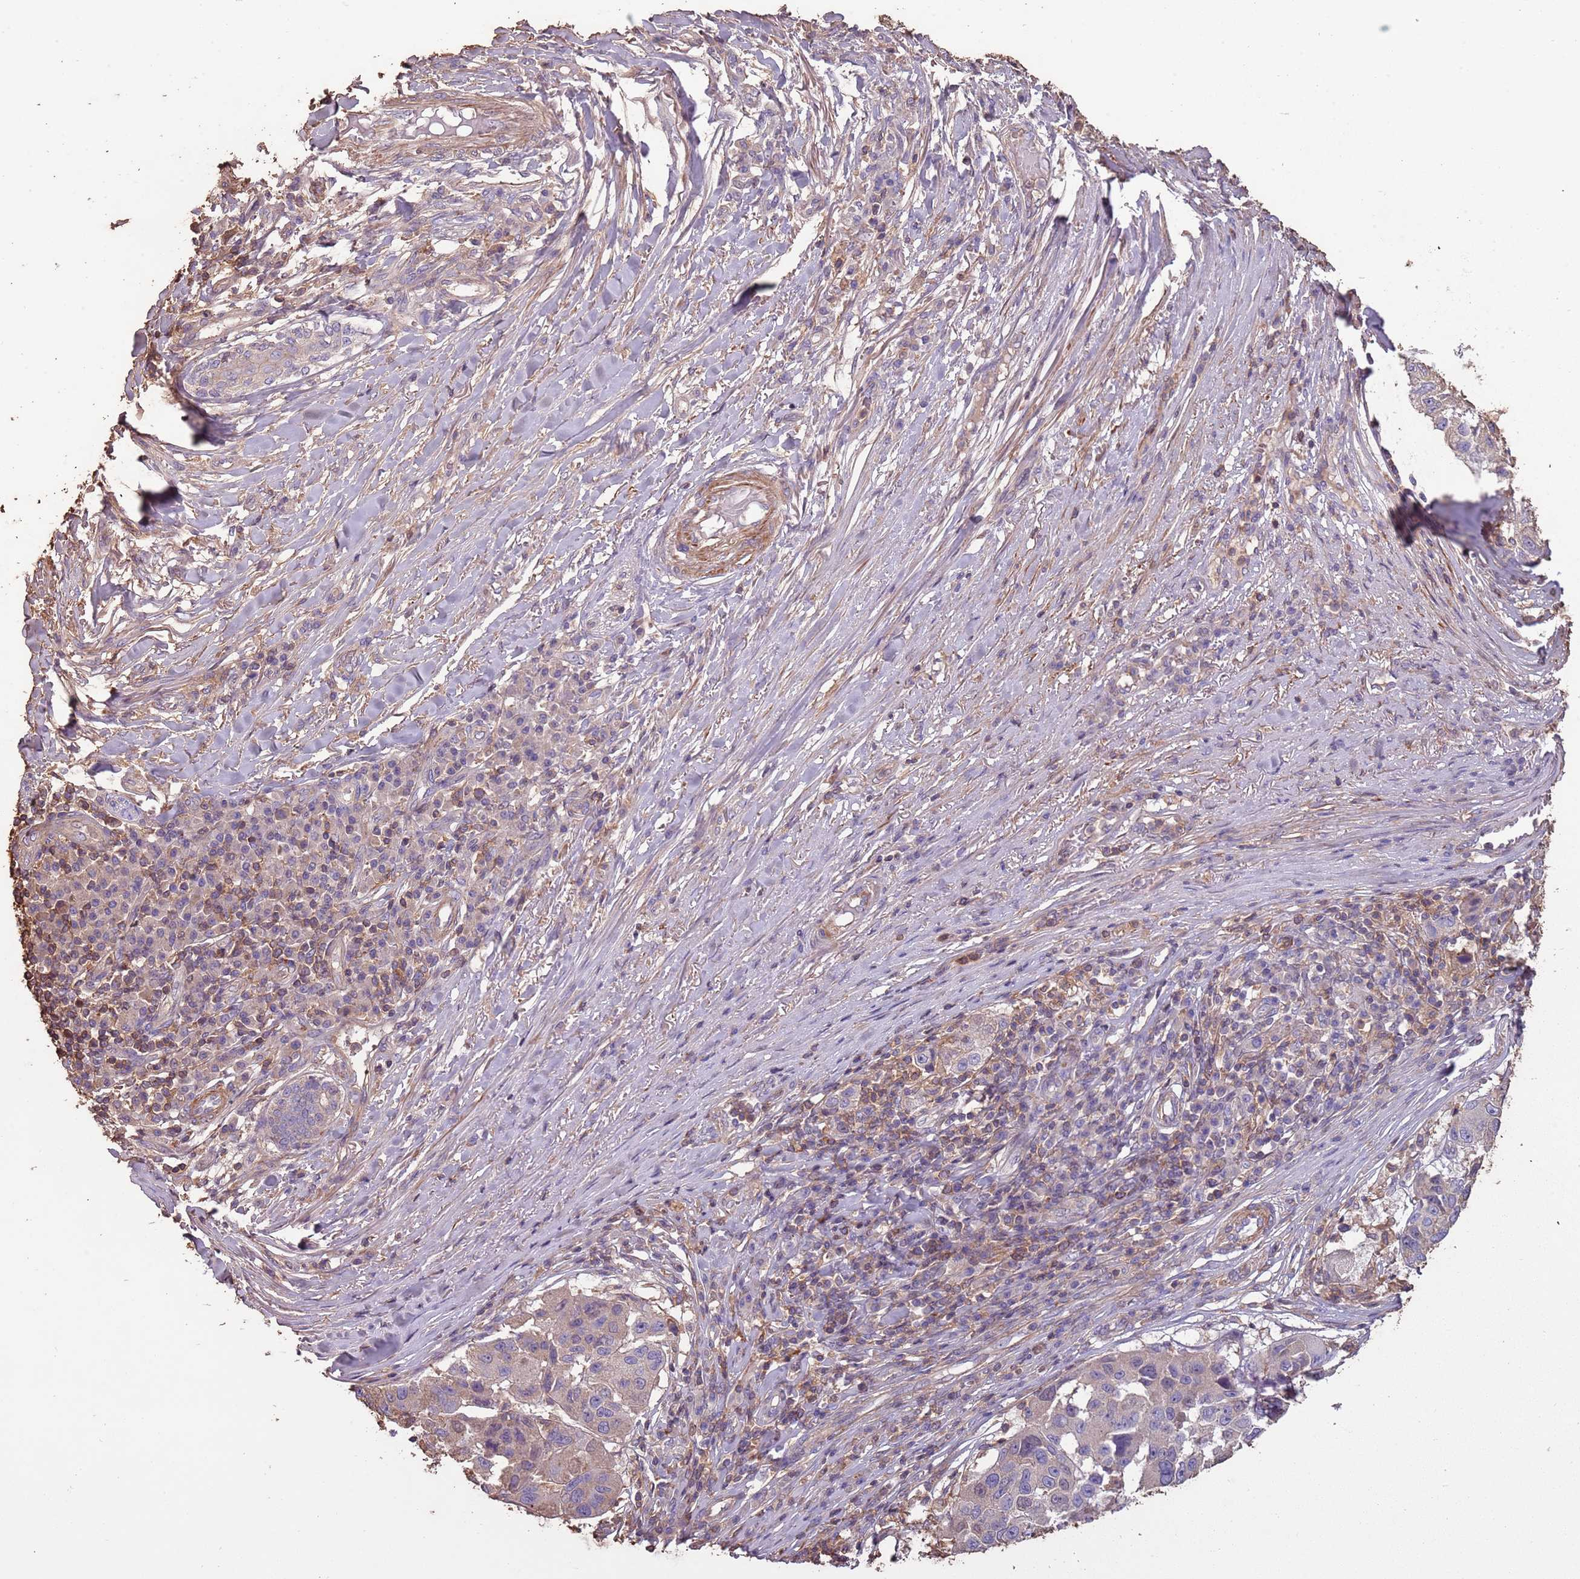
{"staining": {"intensity": "negative", "quantity": "none", "location": "none"}, "tissue": "melanoma", "cell_type": "Tumor cells", "image_type": "cancer", "snomed": [{"axis": "morphology", "description": "Malignant melanoma, NOS"}, {"axis": "topography", "description": "Skin"}], "caption": "IHC of malignant melanoma demonstrates no staining in tumor cells.", "gene": "FECH", "patient": {"sex": "female", "age": 66}}